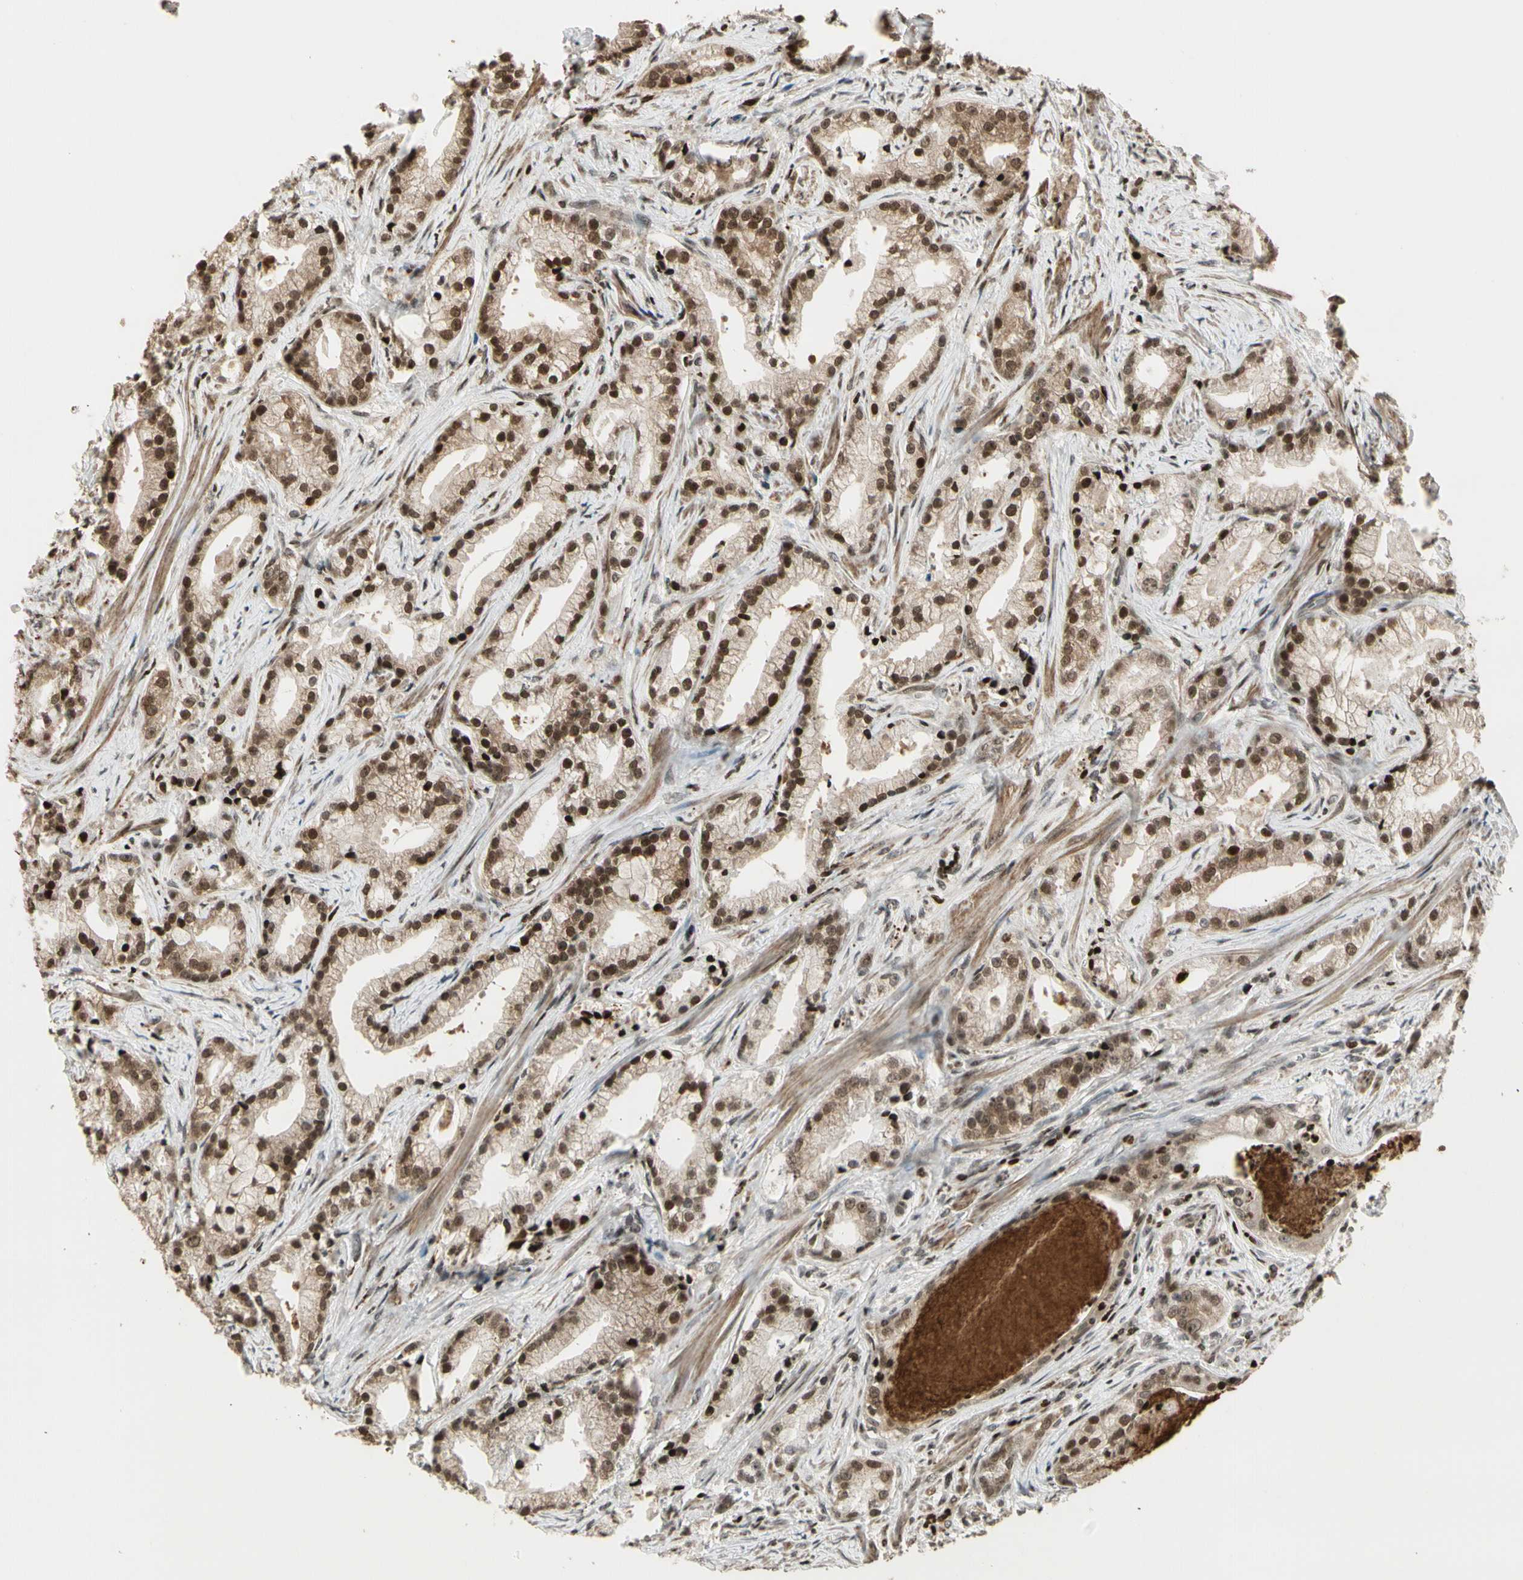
{"staining": {"intensity": "strong", "quantity": ">75%", "location": "cytoplasmic/membranous,nuclear"}, "tissue": "prostate cancer", "cell_type": "Tumor cells", "image_type": "cancer", "snomed": [{"axis": "morphology", "description": "Adenocarcinoma, Low grade"}, {"axis": "topography", "description": "Prostate"}], "caption": "A micrograph showing strong cytoplasmic/membranous and nuclear positivity in approximately >75% of tumor cells in prostate cancer, as visualized by brown immunohistochemical staining.", "gene": "TSHZ3", "patient": {"sex": "male", "age": 59}}